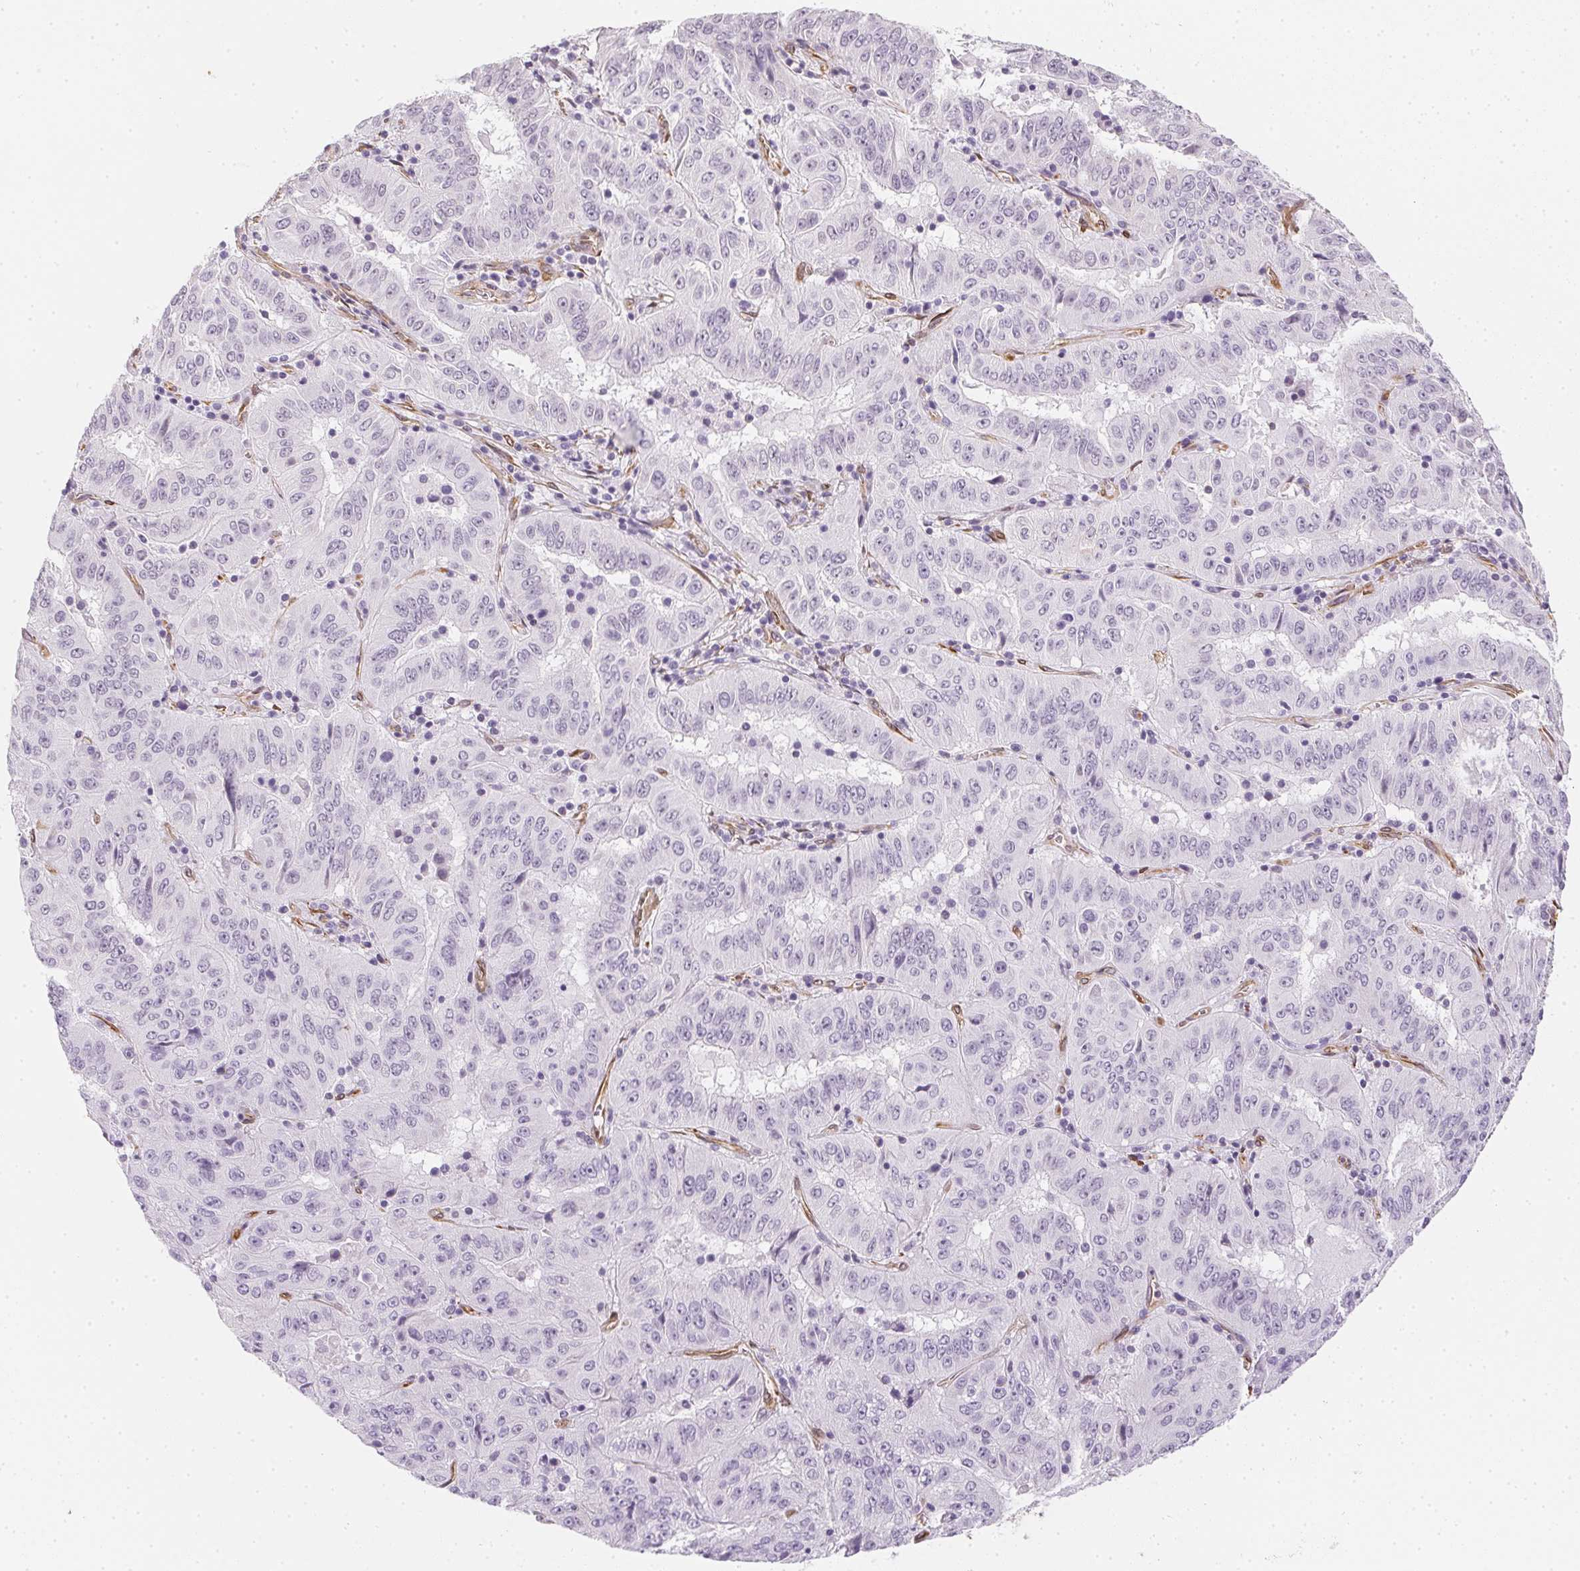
{"staining": {"intensity": "negative", "quantity": "none", "location": "none"}, "tissue": "pancreatic cancer", "cell_type": "Tumor cells", "image_type": "cancer", "snomed": [{"axis": "morphology", "description": "Adenocarcinoma, NOS"}, {"axis": "topography", "description": "Pancreas"}], "caption": "High magnification brightfield microscopy of adenocarcinoma (pancreatic) stained with DAB (brown) and counterstained with hematoxylin (blue): tumor cells show no significant positivity. (DAB (3,3'-diaminobenzidine) IHC visualized using brightfield microscopy, high magnification).", "gene": "RSBN1", "patient": {"sex": "male", "age": 63}}